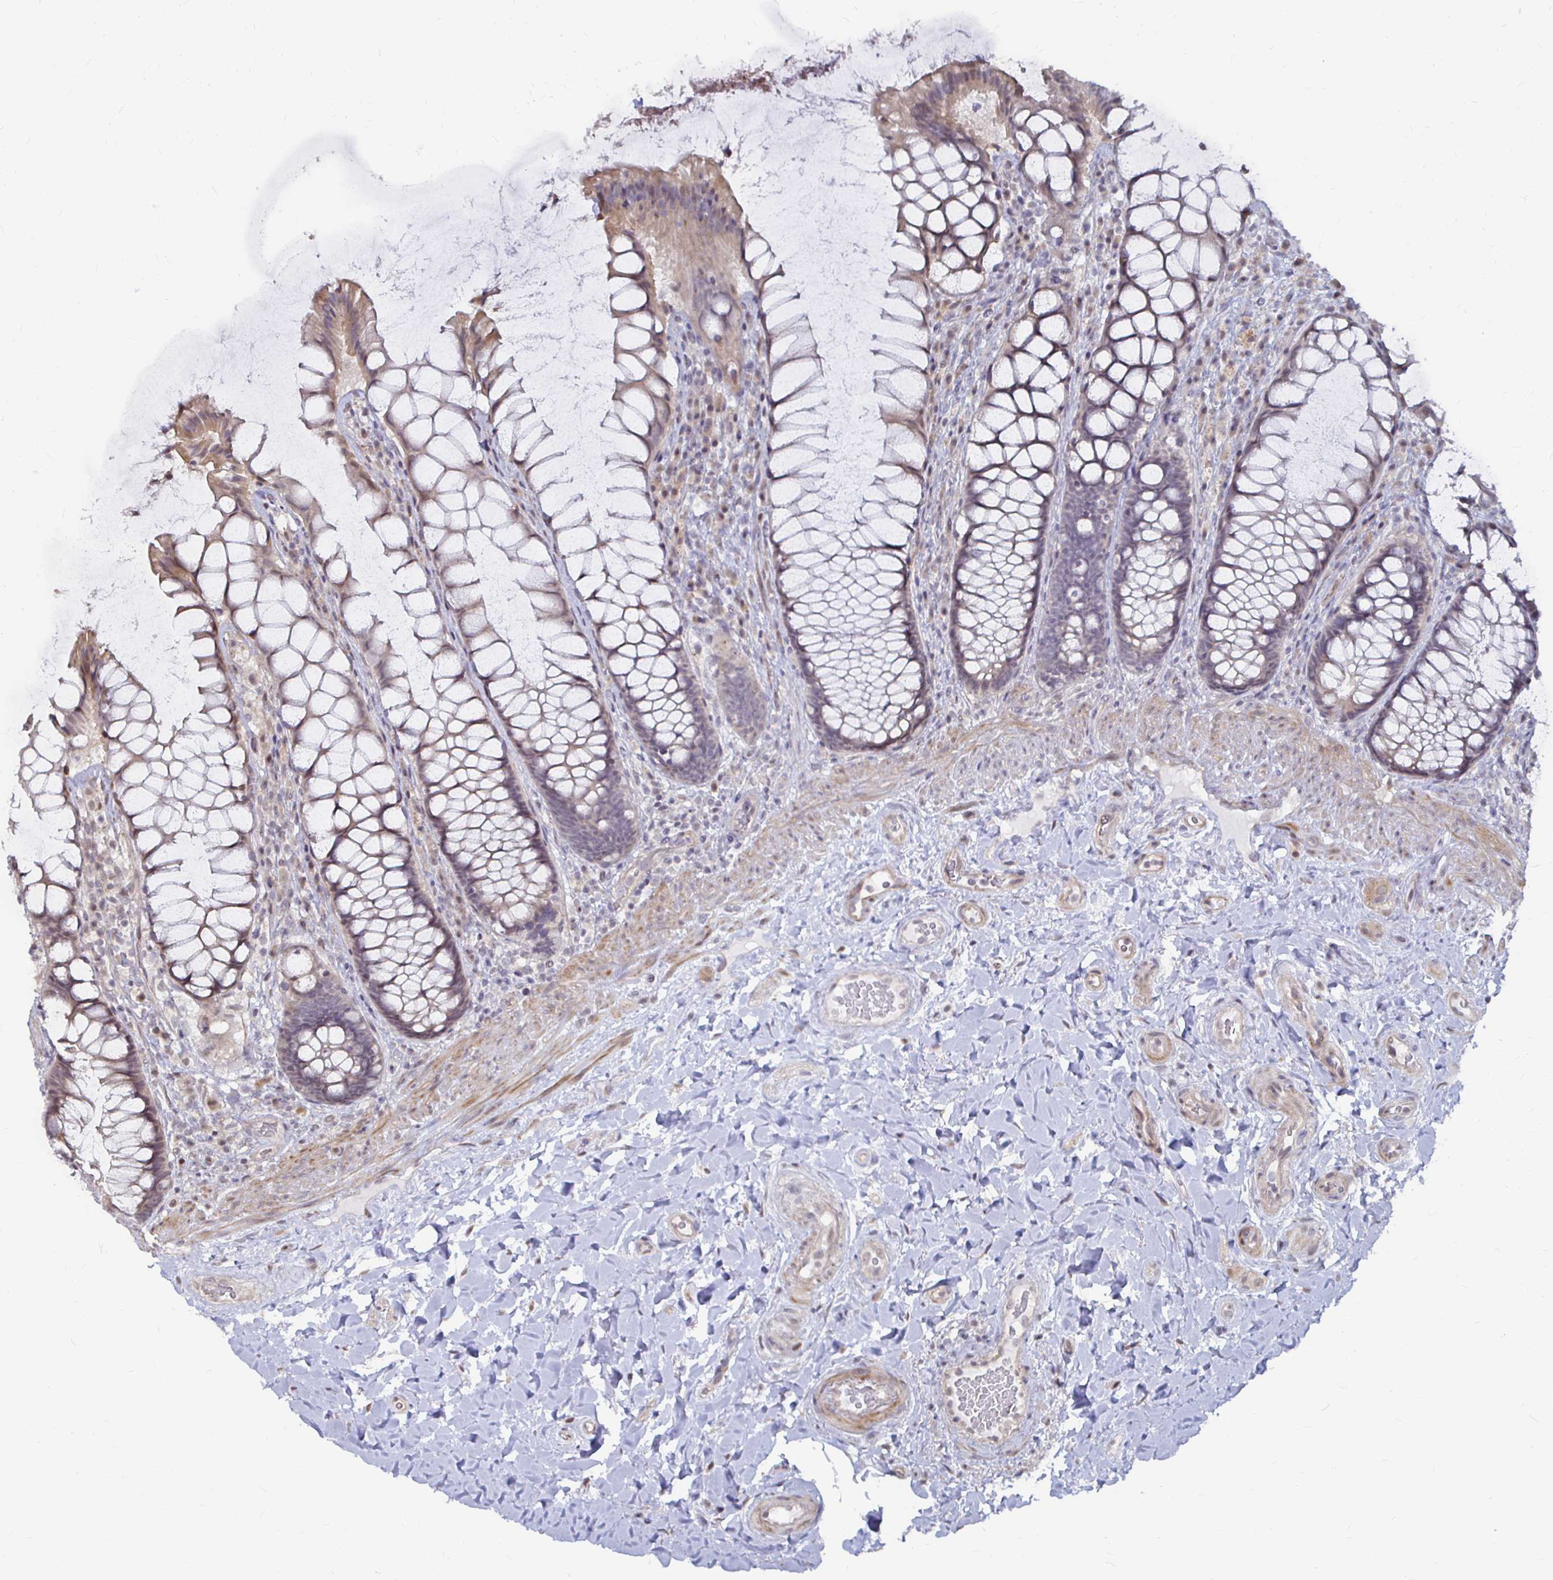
{"staining": {"intensity": "weak", "quantity": "25%-75%", "location": "cytoplasmic/membranous"}, "tissue": "rectum", "cell_type": "Glandular cells", "image_type": "normal", "snomed": [{"axis": "morphology", "description": "Normal tissue, NOS"}, {"axis": "topography", "description": "Rectum"}], "caption": "IHC (DAB (3,3'-diaminobenzidine)) staining of unremarkable rectum demonstrates weak cytoplasmic/membranous protein staining in approximately 25%-75% of glandular cells.", "gene": "CAPN11", "patient": {"sex": "female", "age": 58}}